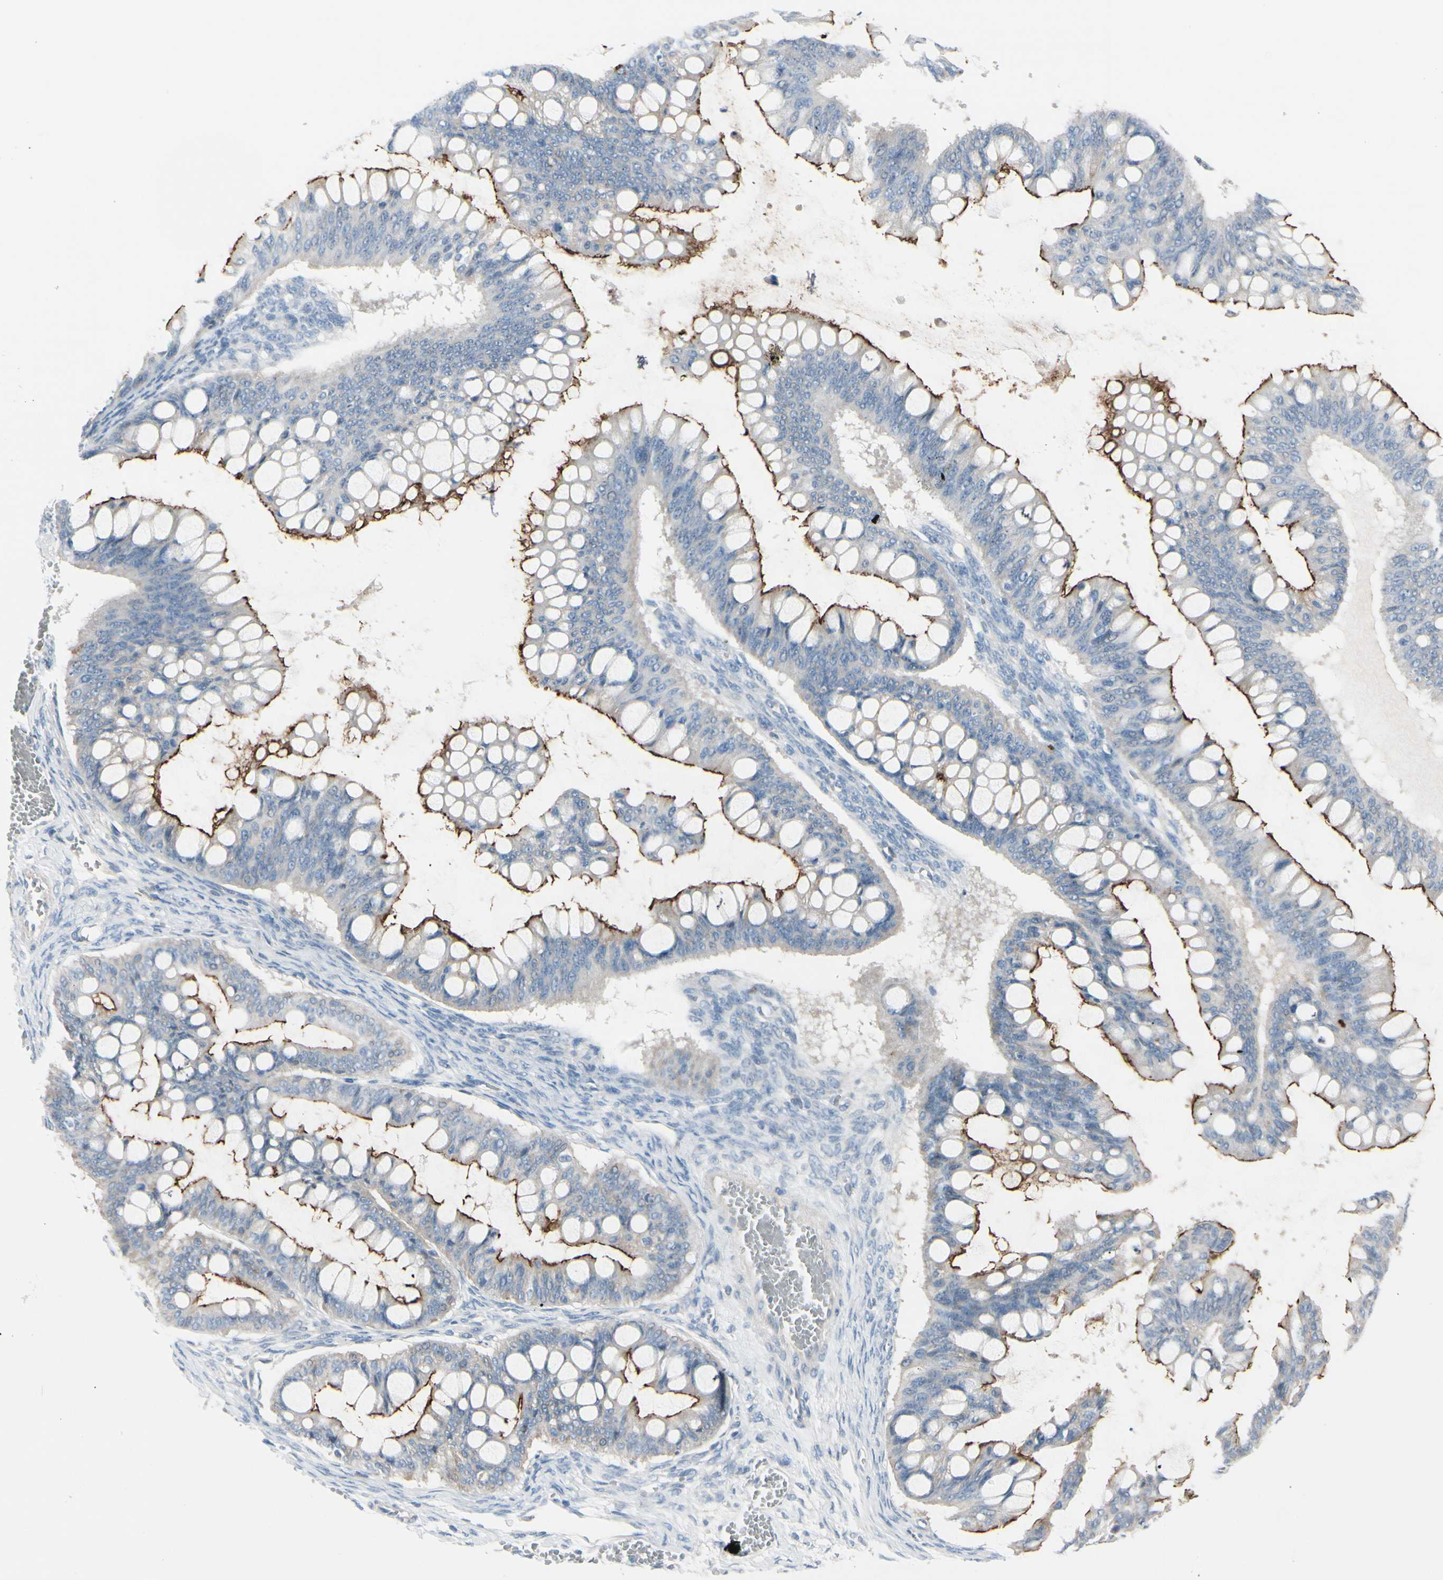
{"staining": {"intensity": "strong", "quantity": "25%-75%", "location": "cytoplasmic/membranous"}, "tissue": "ovarian cancer", "cell_type": "Tumor cells", "image_type": "cancer", "snomed": [{"axis": "morphology", "description": "Cystadenocarcinoma, mucinous, NOS"}, {"axis": "topography", "description": "Ovary"}], "caption": "The immunohistochemical stain shows strong cytoplasmic/membranous expression in tumor cells of mucinous cystadenocarcinoma (ovarian) tissue.", "gene": "CDHR5", "patient": {"sex": "female", "age": 73}}